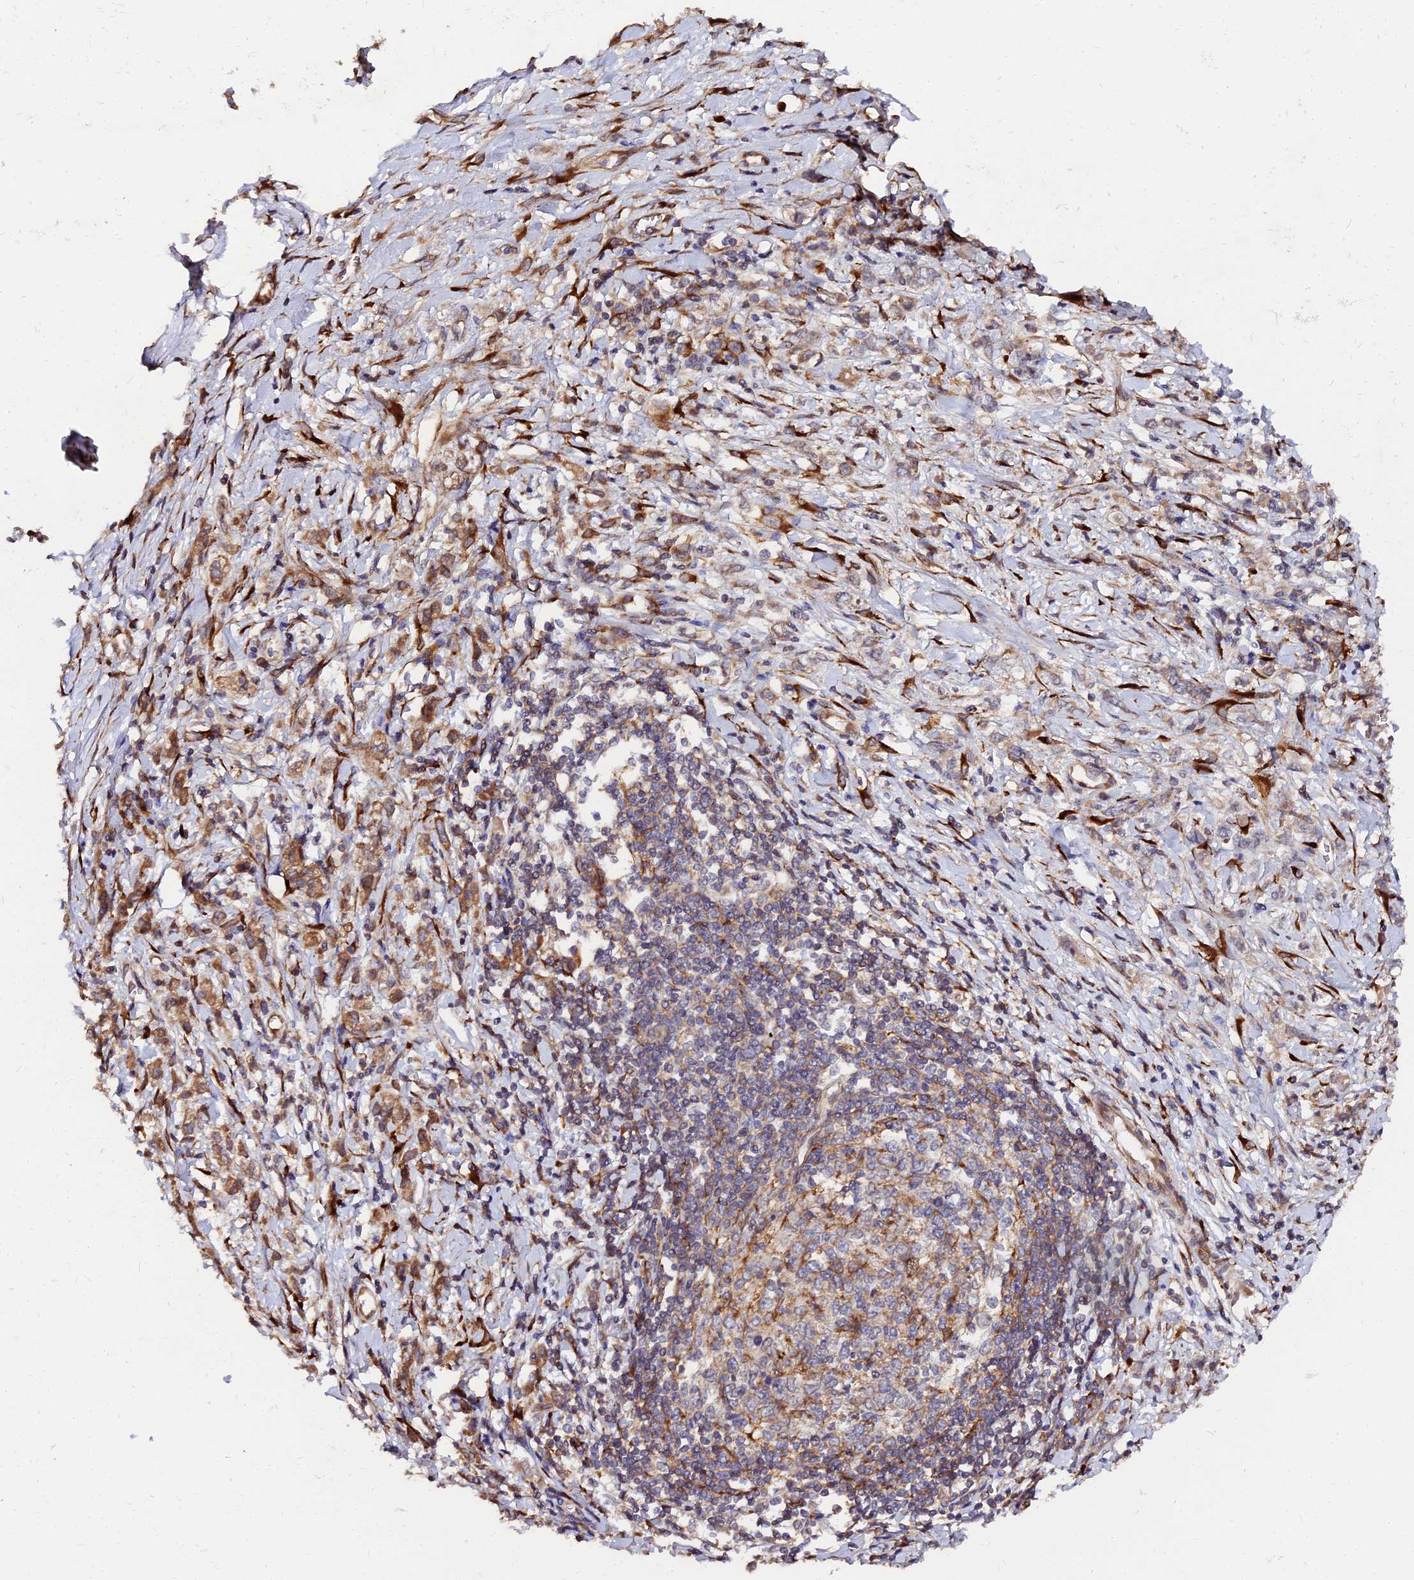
{"staining": {"intensity": "moderate", "quantity": ">75%", "location": "cytoplasmic/membranous"}, "tissue": "stomach cancer", "cell_type": "Tumor cells", "image_type": "cancer", "snomed": [{"axis": "morphology", "description": "Adenocarcinoma, NOS"}, {"axis": "topography", "description": "Stomach"}], "caption": "About >75% of tumor cells in human stomach adenocarcinoma exhibit moderate cytoplasmic/membranous protein staining as visualized by brown immunohistochemical staining.", "gene": "PDE4D", "patient": {"sex": "female", "age": 76}}